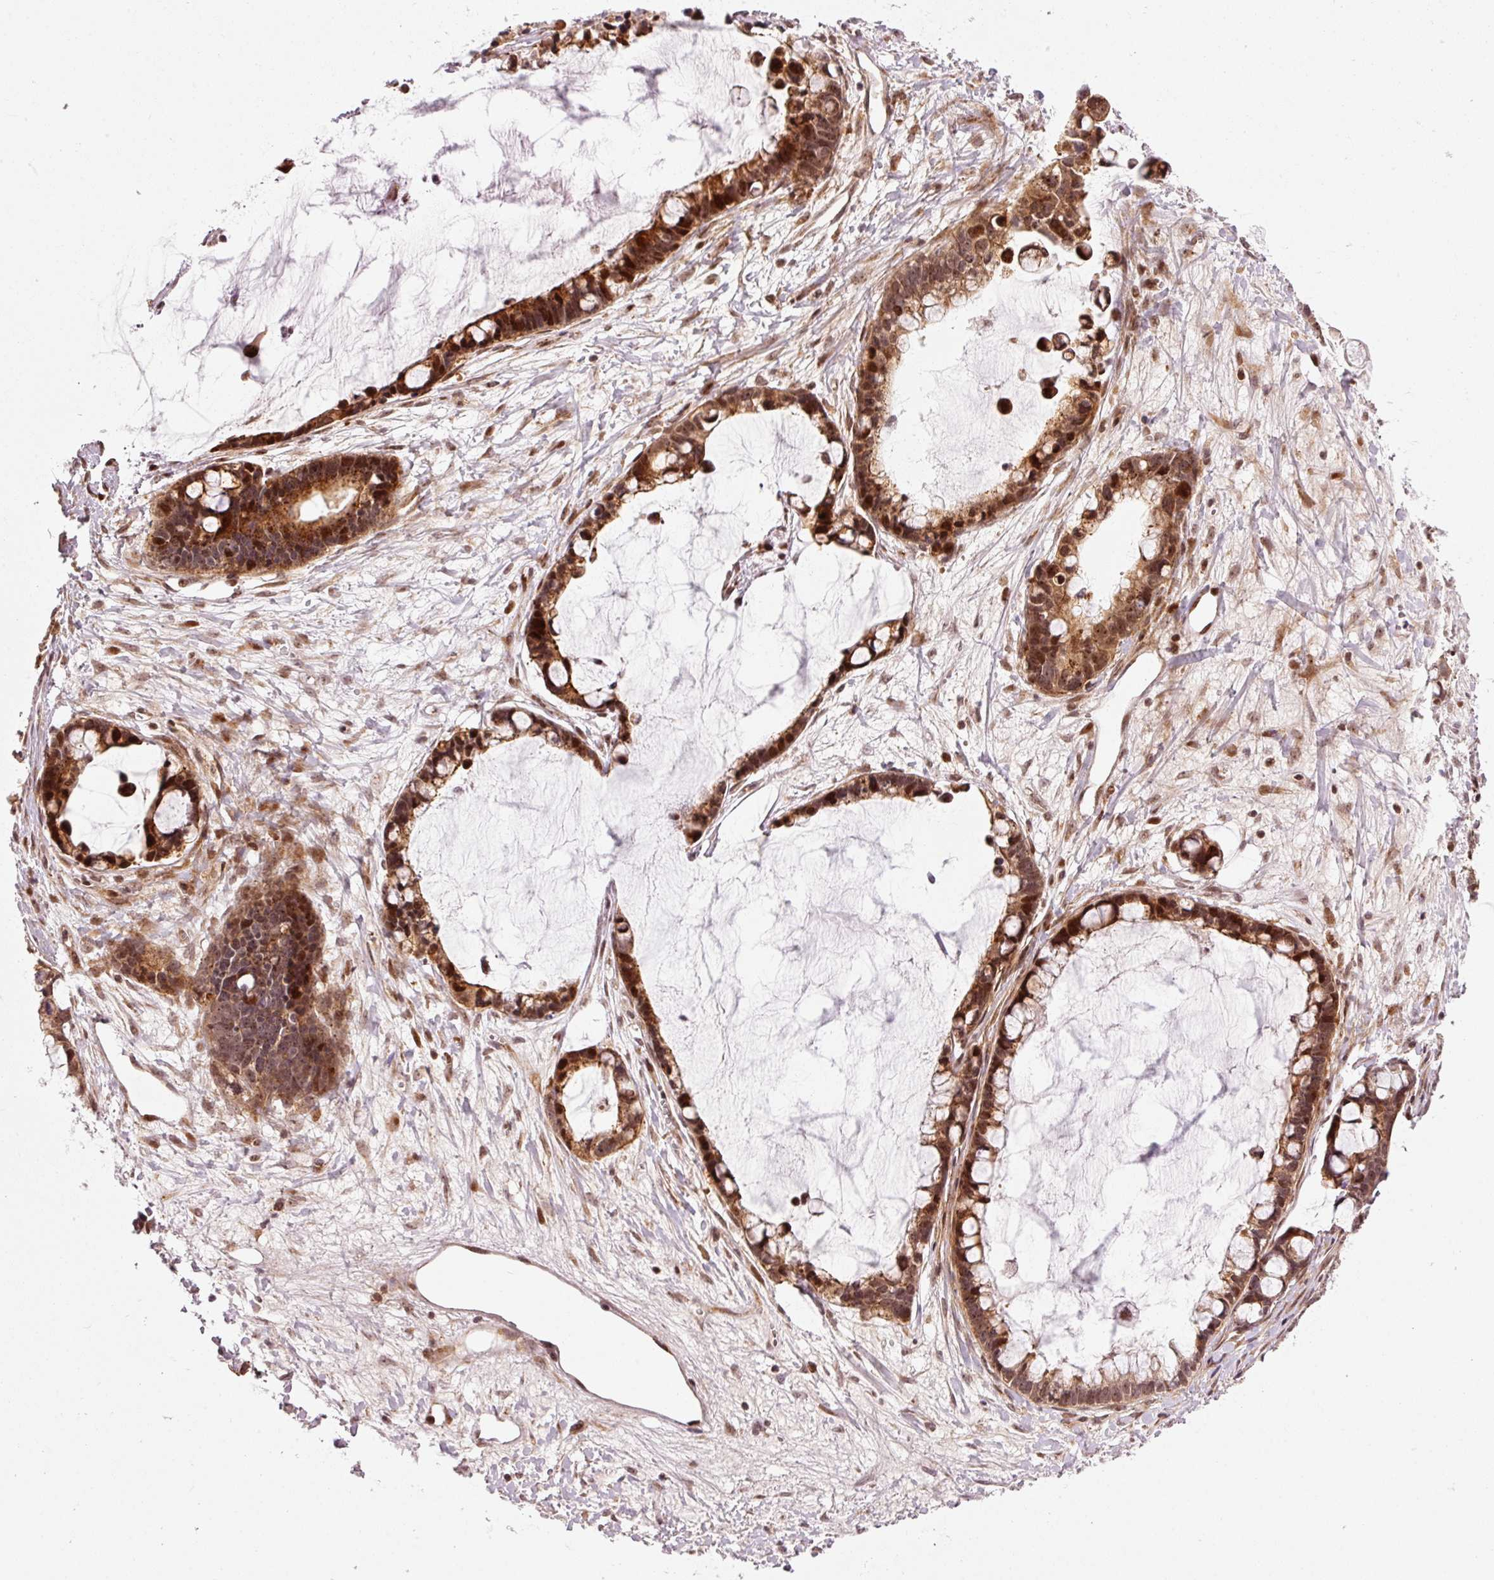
{"staining": {"intensity": "strong", "quantity": ">75%", "location": "cytoplasmic/membranous,nuclear"}, "tissue": "ovarian cancer", "cell_type": "Tumor cells", "image_type": "cancer", "snomed": [{"axis": "morphology", "description": "Cystadenocarcinoma, mucinous, NOS"}, {"axis": "topography", "description": "Ovary"}], "caption": "A high-resolution histopathology image shows immunohistochemistry (IHC) staining of ovarian mucinous cystadenocarcinoma, which reveals strong cytoplasmic/membranous and nuclear staining in approximately >75% of tumor cells. The staining is performed using DAB brown chromogen to label protein expression. The nuclei are counter-stained blue using hematoxylin.", "gene": "ANKRD20A1", "patient": {"sex": "female", "age": 63}}